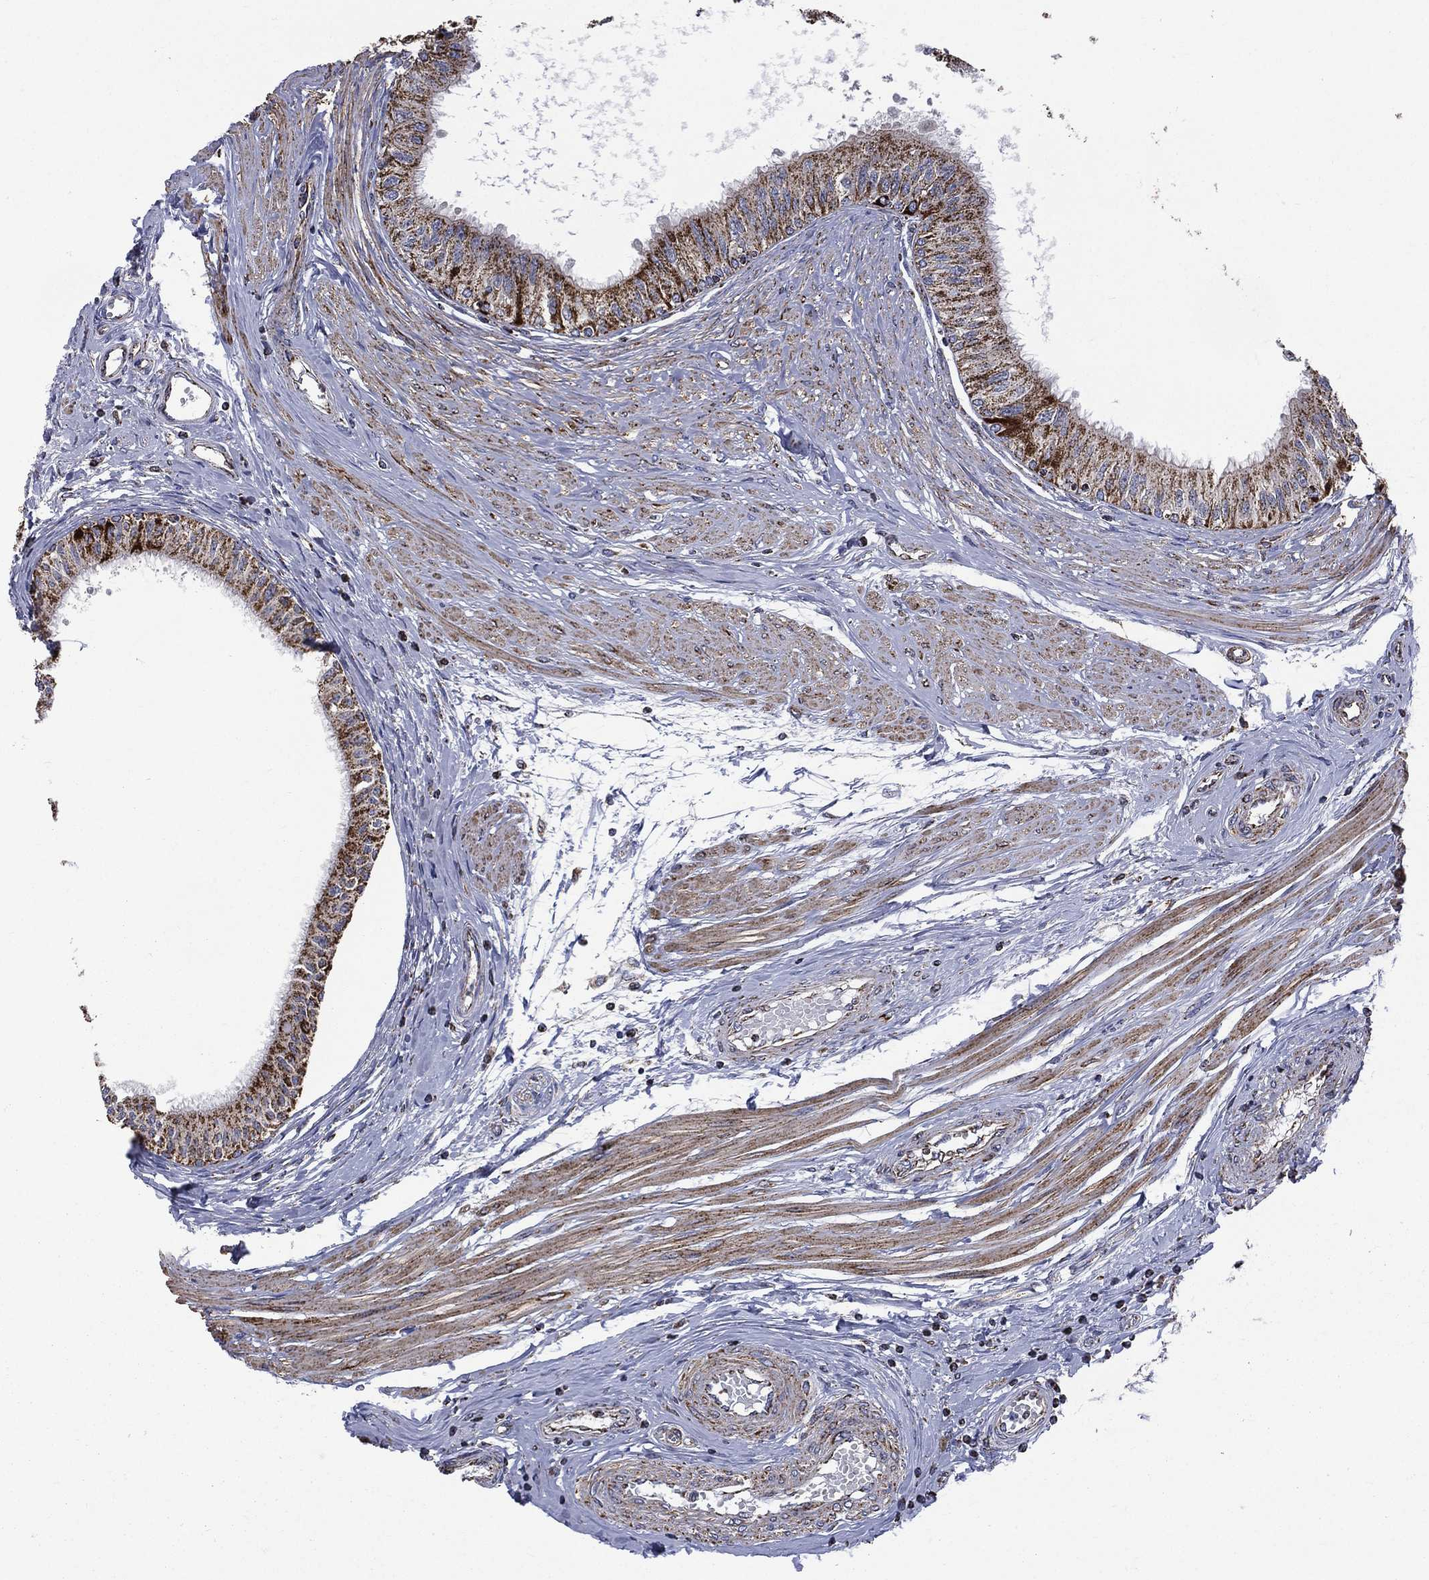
{"staining": {"intensity": "strong", "quantity": ">75%", "location": "cytoplasmic/membranous"}, "tissue": "epididymis", "cell_type": "Glandular cells", "image_type": "normal", "snomed": [{"axis": "morphology", "description": "Normal tissue, NOS"}, {"axis": "morphology", "description": "Seminoma, NOS"}, {"axis": "topography", "description": "Testis"}, {"axis": "topography", "description": "Epididymis"}], "caption": "Epididymis stained for a protein reveals strong cytoplasmic/membranous positivity in glandular cells. (IHC, brightfield microscopy, high magnification).", "gene": "GOT2", "patient": {"sex": "male", "age": 61}}